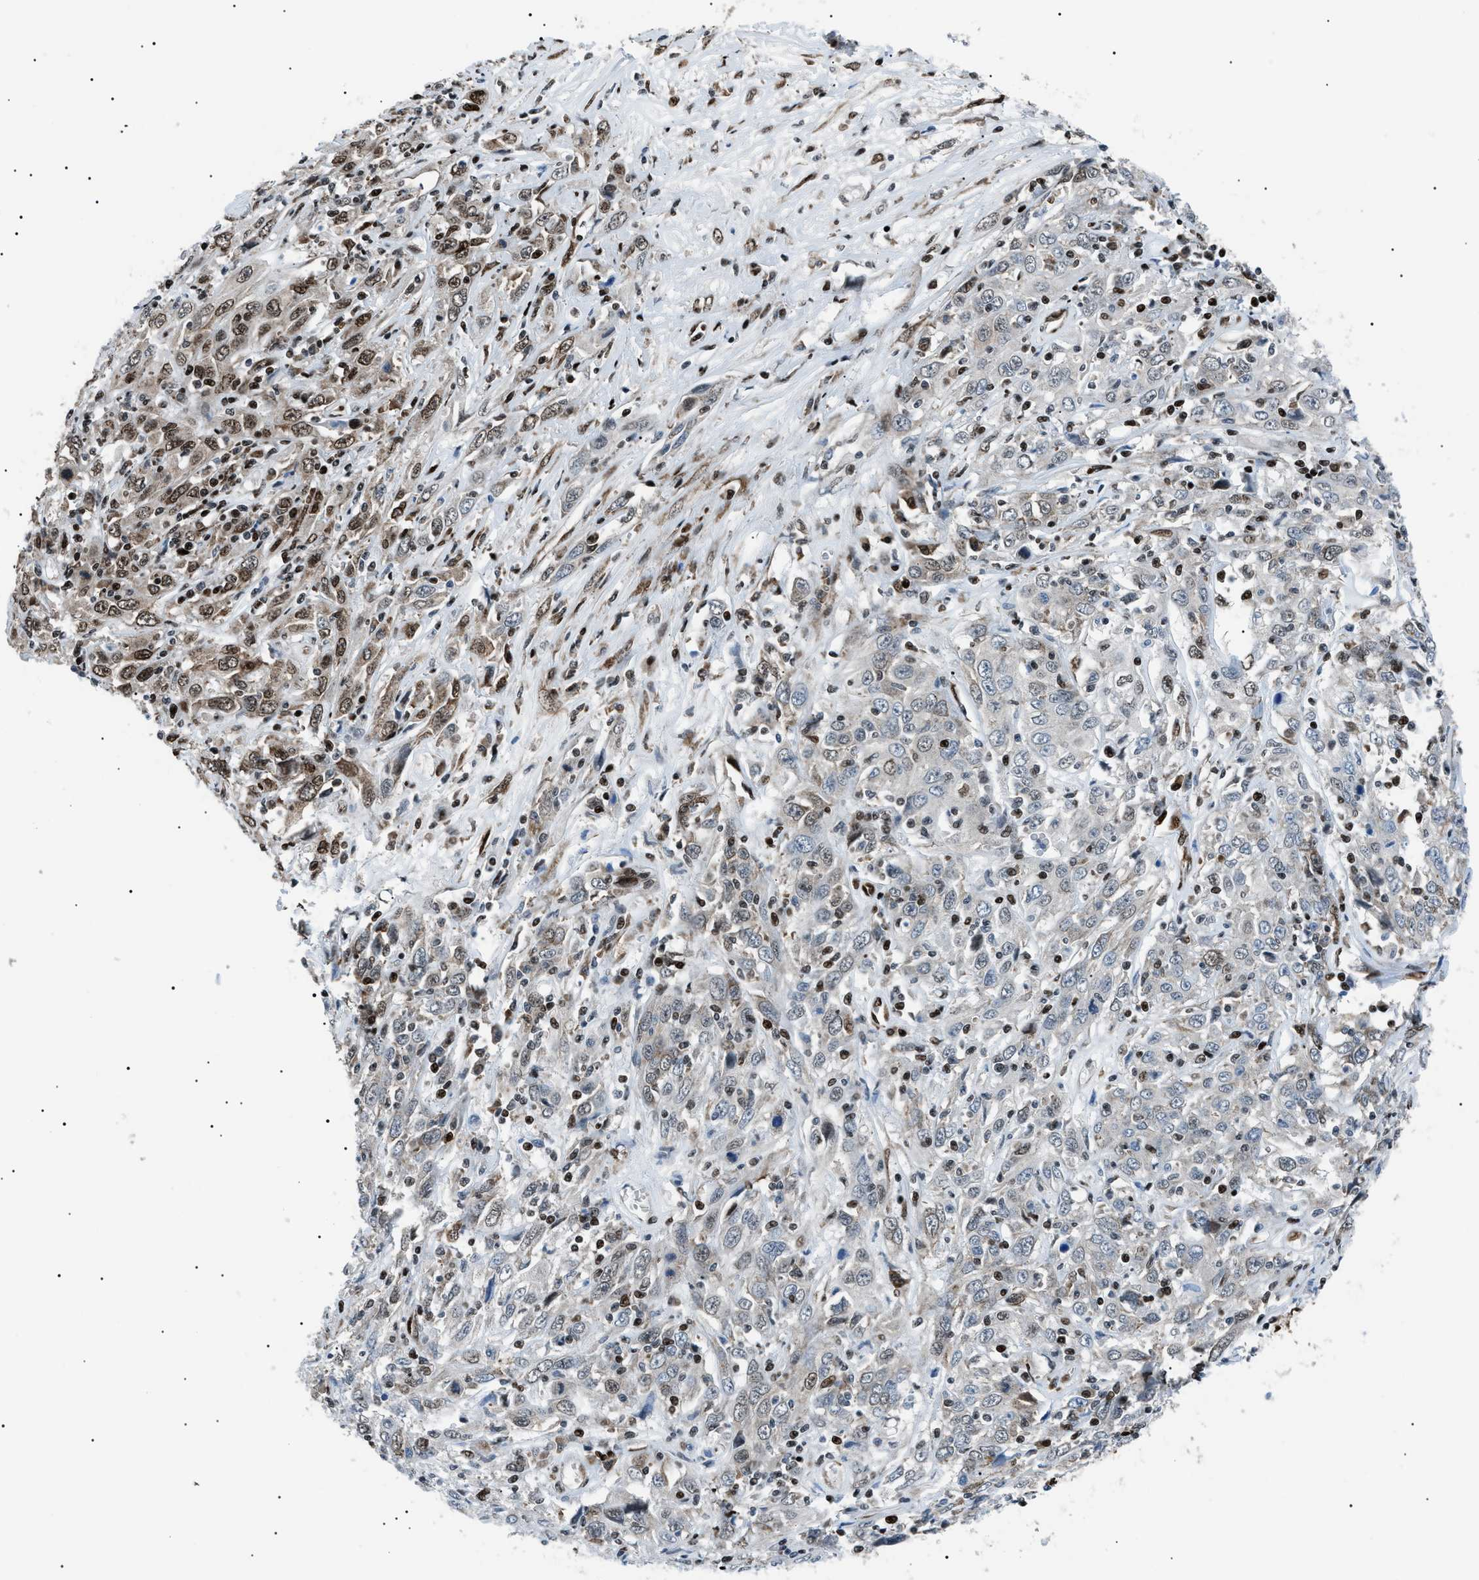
{"staining": {"intensity": "moderate", "quantity": "25%-75%", "location": "nuclear"}, "tissue": "cervical cancer", "cell_type": "Tumor cells", "image_type": "cancer", "snomed": [{"axis": "morphology", "description": "Squamous cell carcinoma, NOS"}, {"axis": "topography", "description": "Cervix"}], "caption": "This photomicrograph displays immunohistochemistry (IHC) staining of cervical cancer (squamous cell carcinoma), with medium moderate nuclear positivity in about 25%-75% of tumor cells.", "gene": "HNRNPK", "patient": {"sex": "female", "age": 46}}